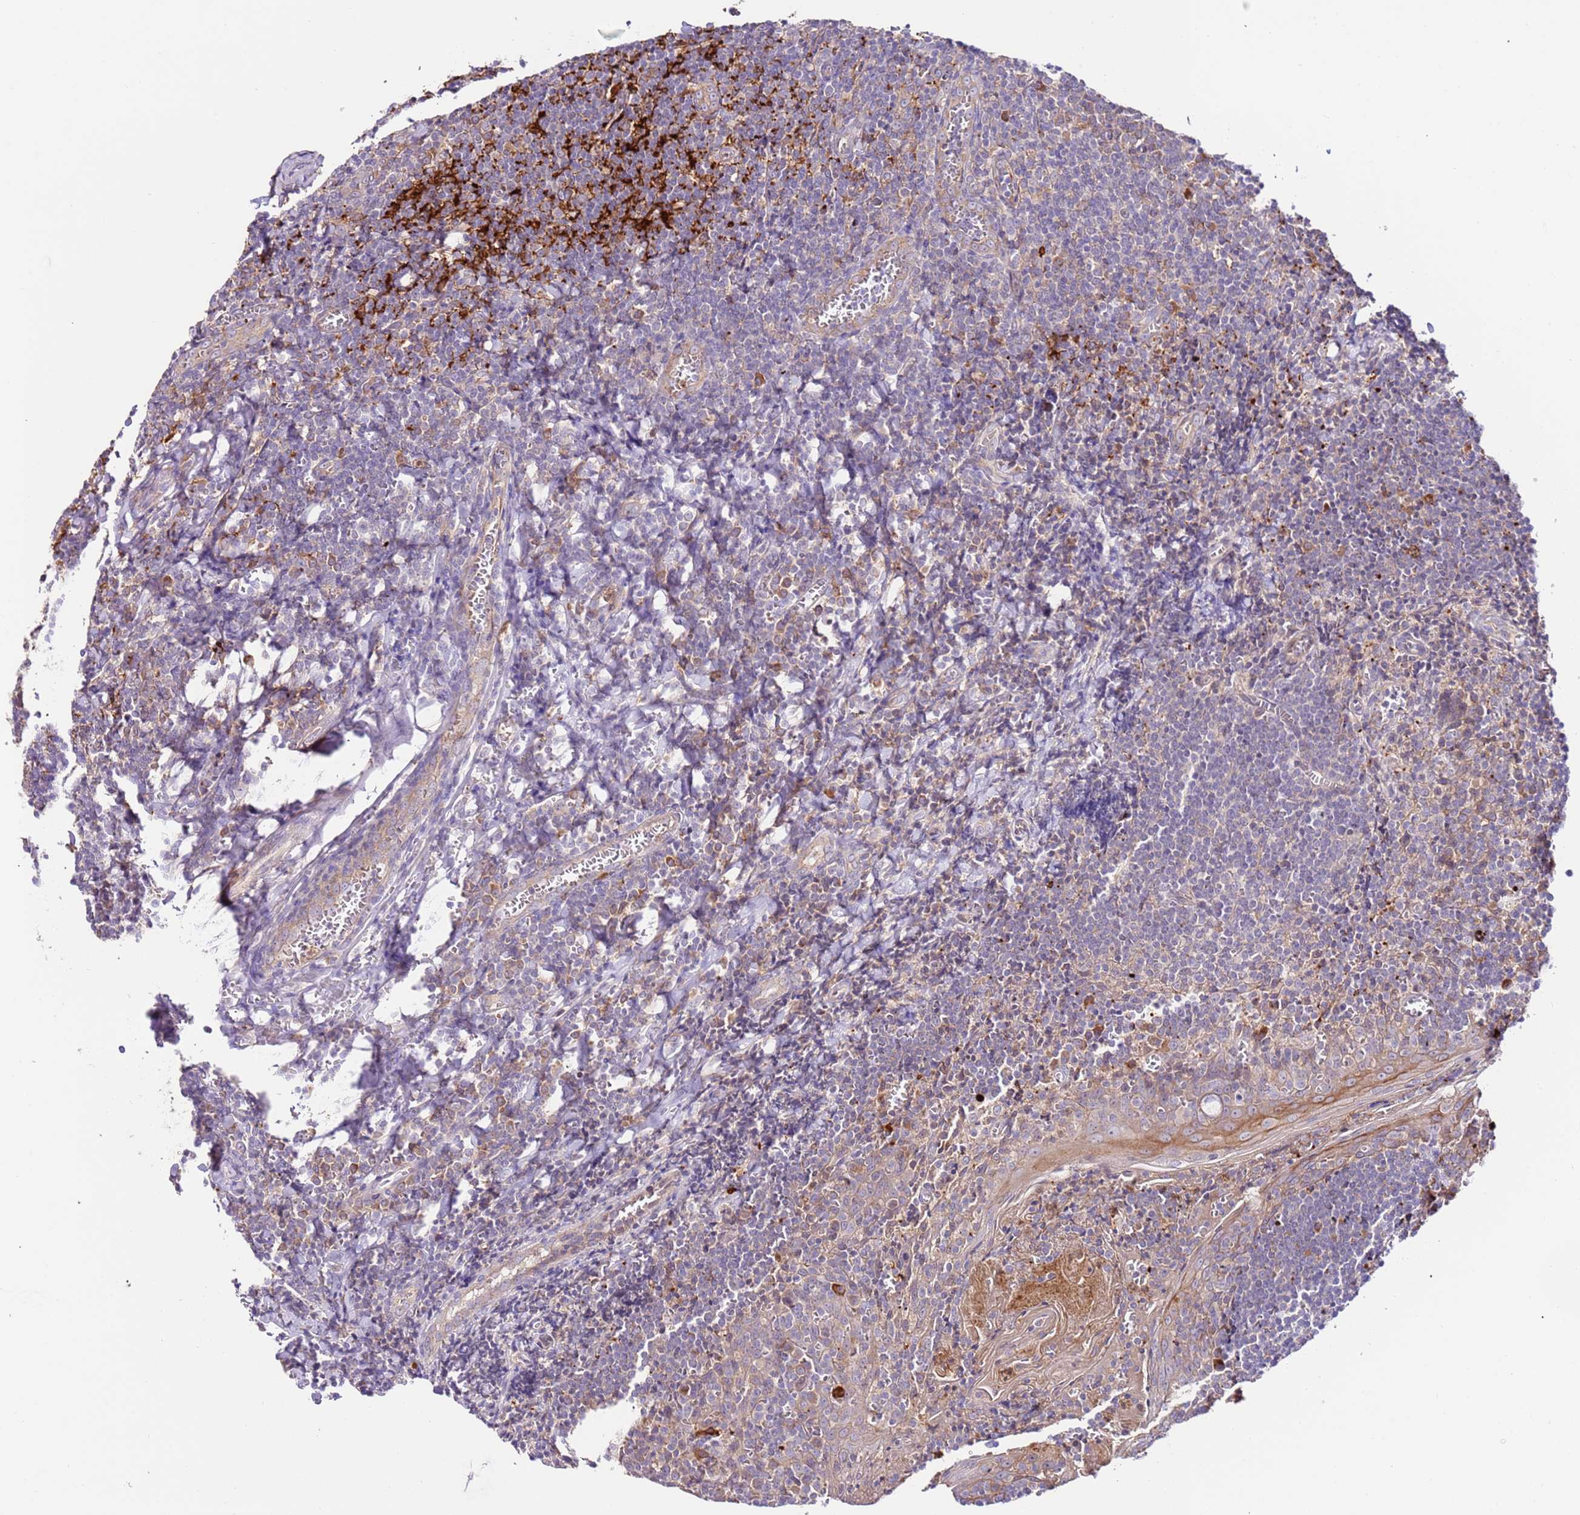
{"staining": {"intensity": "weak", "quantity": ">75%", "location": "cytoplasmic/membranous"}, "tissue": "tonsil", "cell_type": "Germinal center cells", "image_type": "normal", "snomed": [{"axis": "morphology", "description": "Normal tissue, NOS"}, {"axis": "topography", "description": "Tonsil"}], "caption": "Germinal center cells reveal low levels of weak cytoplasmic/membranous positivity in approximately >75% of cells in unremarkable human tonsil.", "gene": "FLVCR1", "patient": {"sex": "male", "age": 27}}